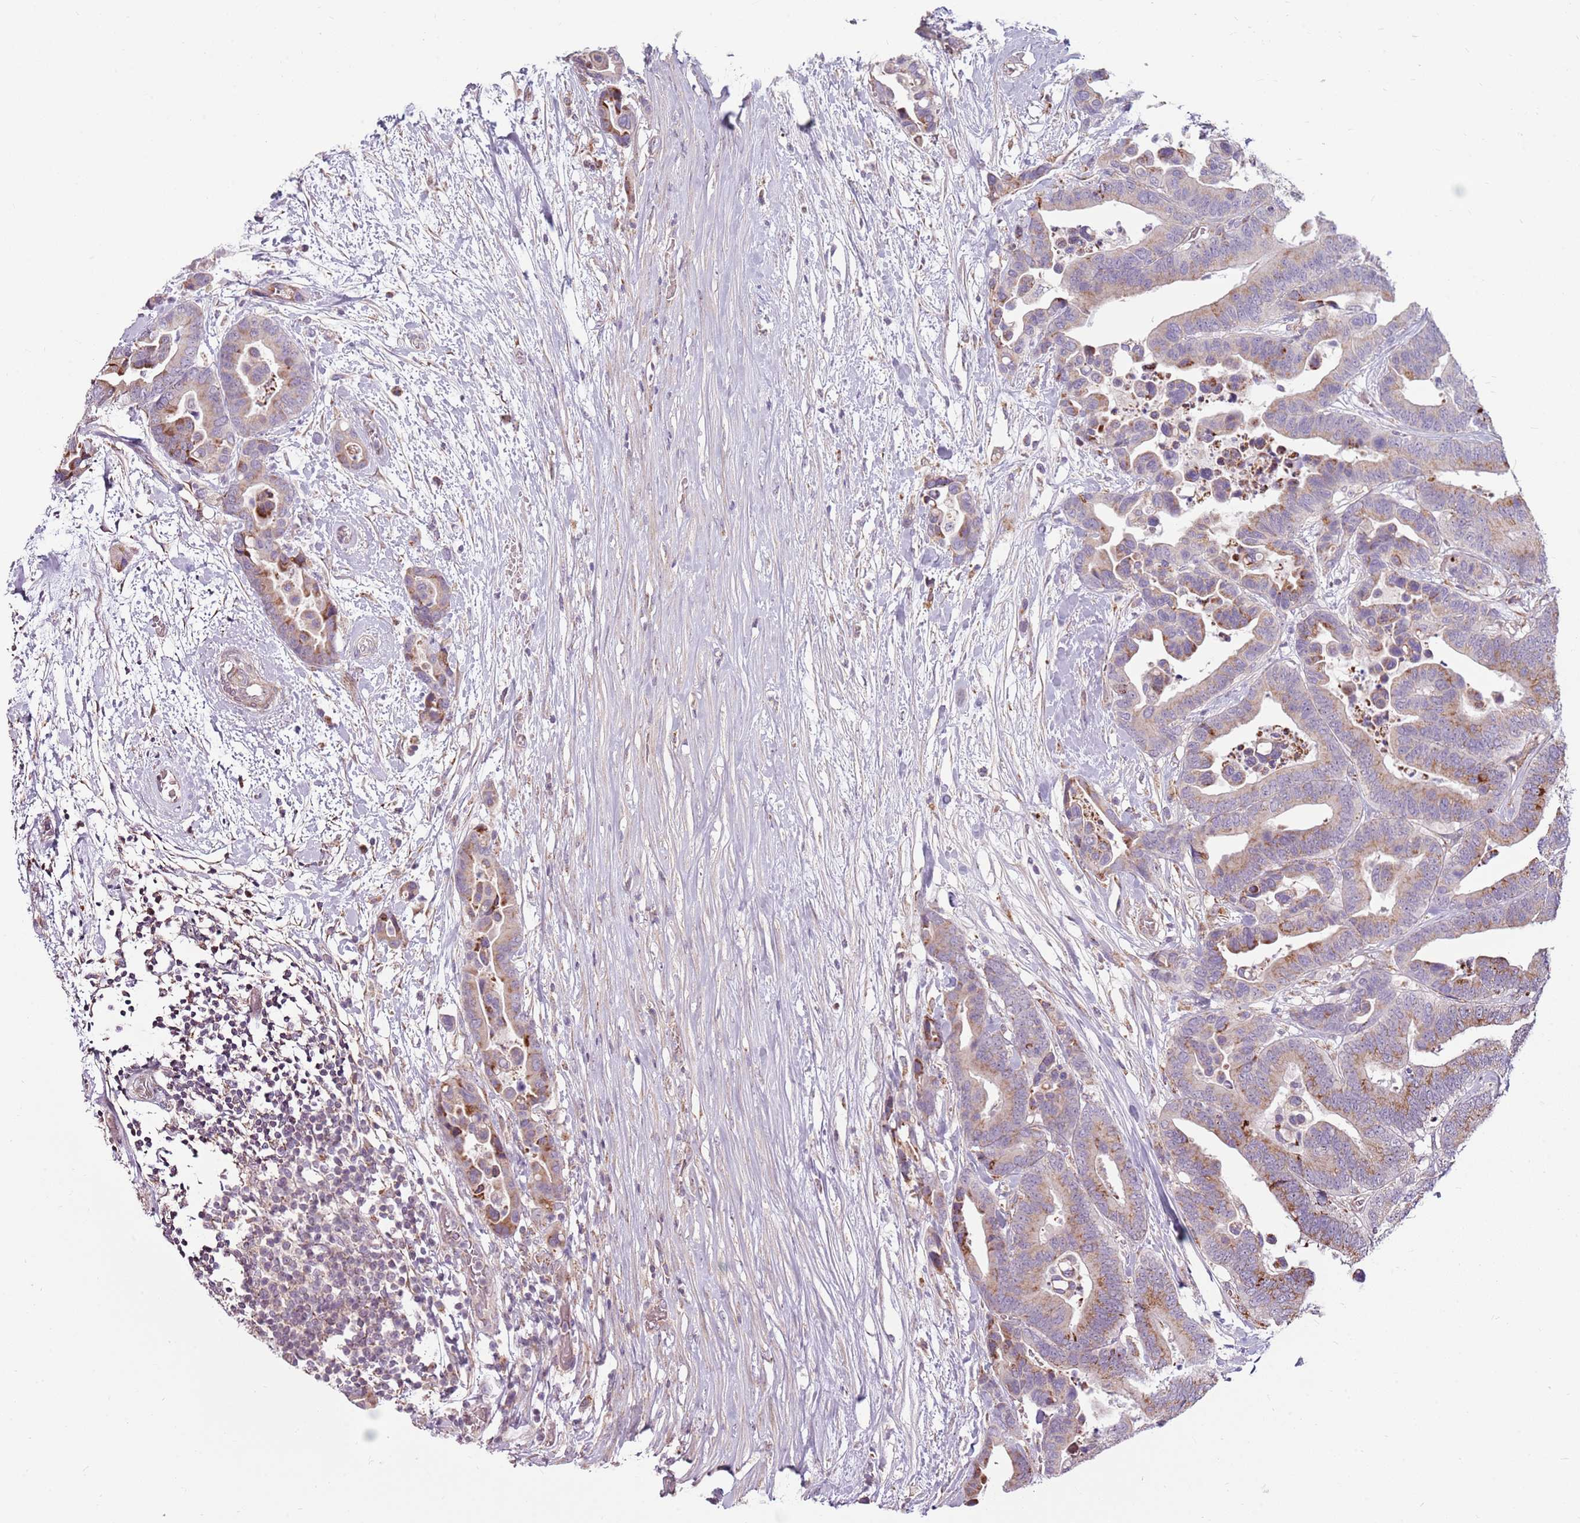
{"staining": {"intensity": "moderate", "quantity": "25%-75%", "location": "cytoplasmic/membranous"}, "tissue": "colorectal cancer", "cell_type": "Tumor cells", "image_type": "cancer", "snomed": [{"axis": "morphology", "description": "Adenocarcinoma, NOS"}, {"axis": "topography", "description": "Colon"}], "caption": "Immunohistochemical staining of human colorectal cancer displays medium levels of moderate cytoplasmic/membranous protein expression in about 25%-75% of tumor cells.", "gene": "ZNF530", "patient": {"sex": "male", "age": 82}}